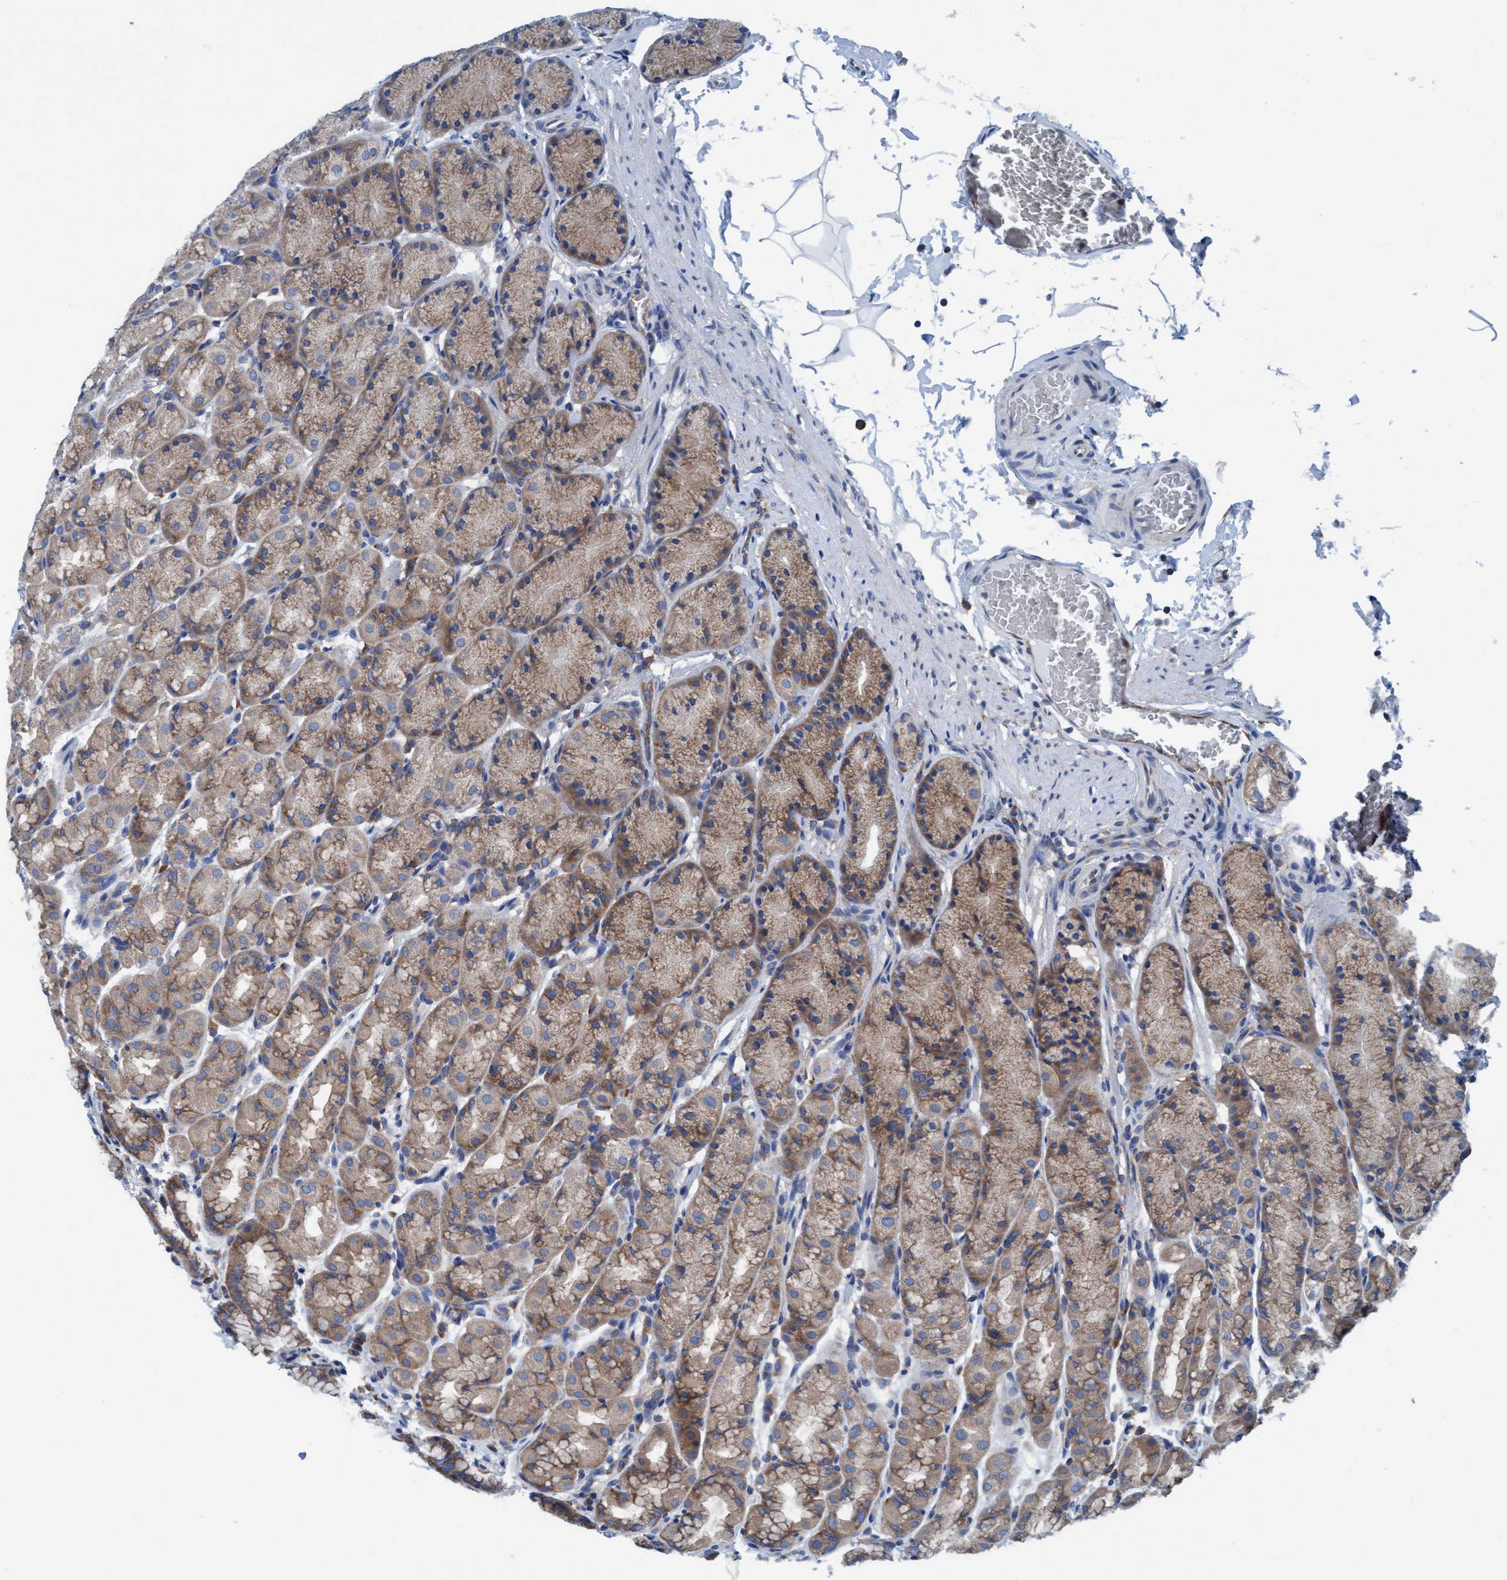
{"staining": {"intensity": "moderate", "quantity": "25%-75%", "location": "cytoplasmic/membranous"}, "tissue": "stomach", "cell_type": "Glandular cells", "image_type": "normal", "snomed": [{"axis": "morphology", "description": "Normal tissue, NOS"}, {"axis": "topography", "description": "Stomach"}], "caption": "Immunohistochemistry staining of unremarkable stomach, which exhibits medium levels of moderate cytoplasmic/membranous expression in approximately 25%-75% of glandular cells indicating moderate cytoplasmic/membranous protein positivity. The staining was performed using DAB (3,3'-diaminobenzidine) (brown) for protein detection and nuclei were counterstained in hematoxylin (blue).", "gene": "NMT1", "patient": {"sex": "male", "age": 42}}